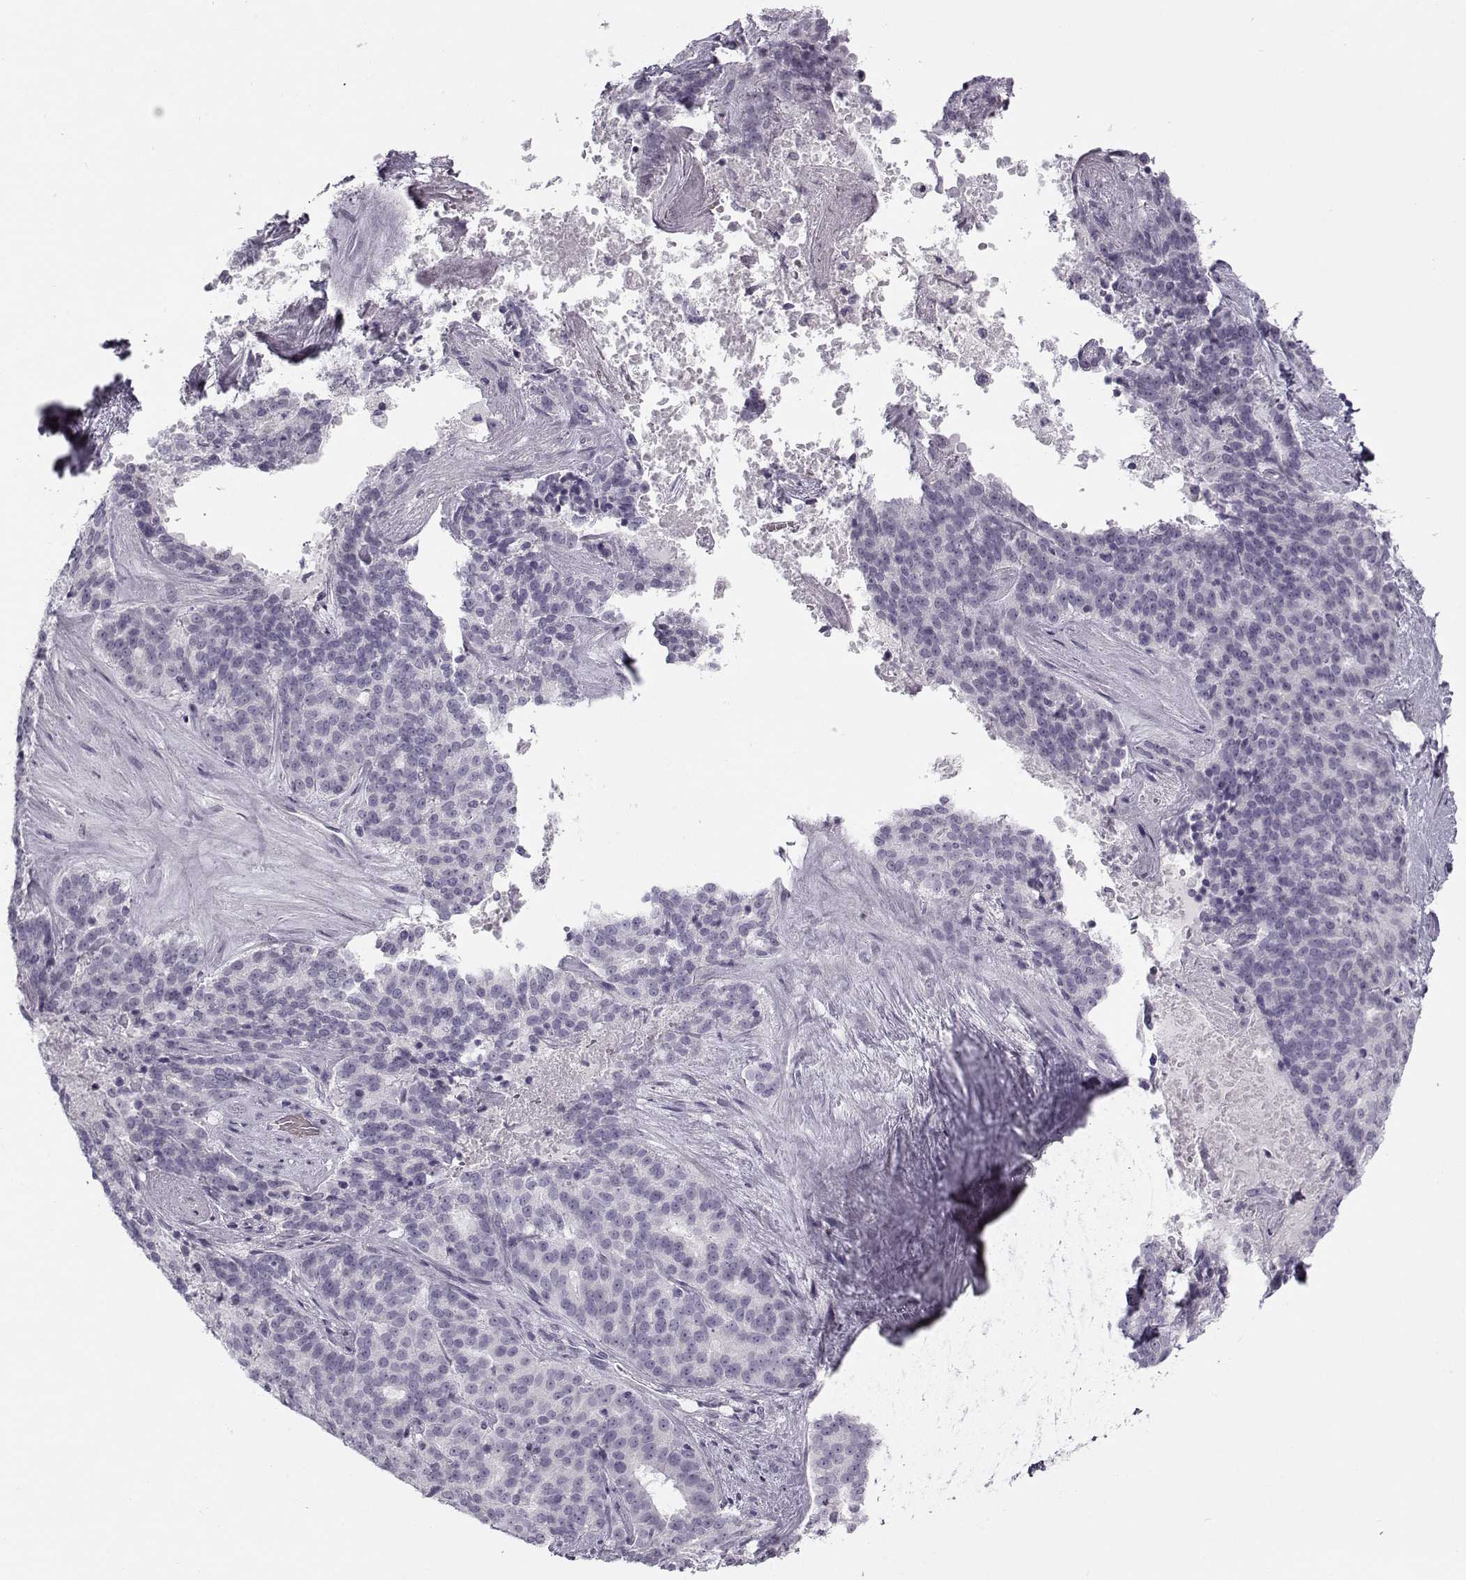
{"staining": {"intensity": "negative", "quantity": "none", "location": "none"}, "tissue": "liver cancer", "cell_type": "Tumor cells", "image_type": "cancer", "snomed": [{"axis": "morphology", "description": "Cholangiocarcinoma"}, {"axis": "topography", "description": "Liver"}], "caption": "This is an IHC image of human cholangiocarcinoma (liver). There is no expression in tumor cells.", "gene": "SNCA", "patient": {"sex": "female", "age": 47}}